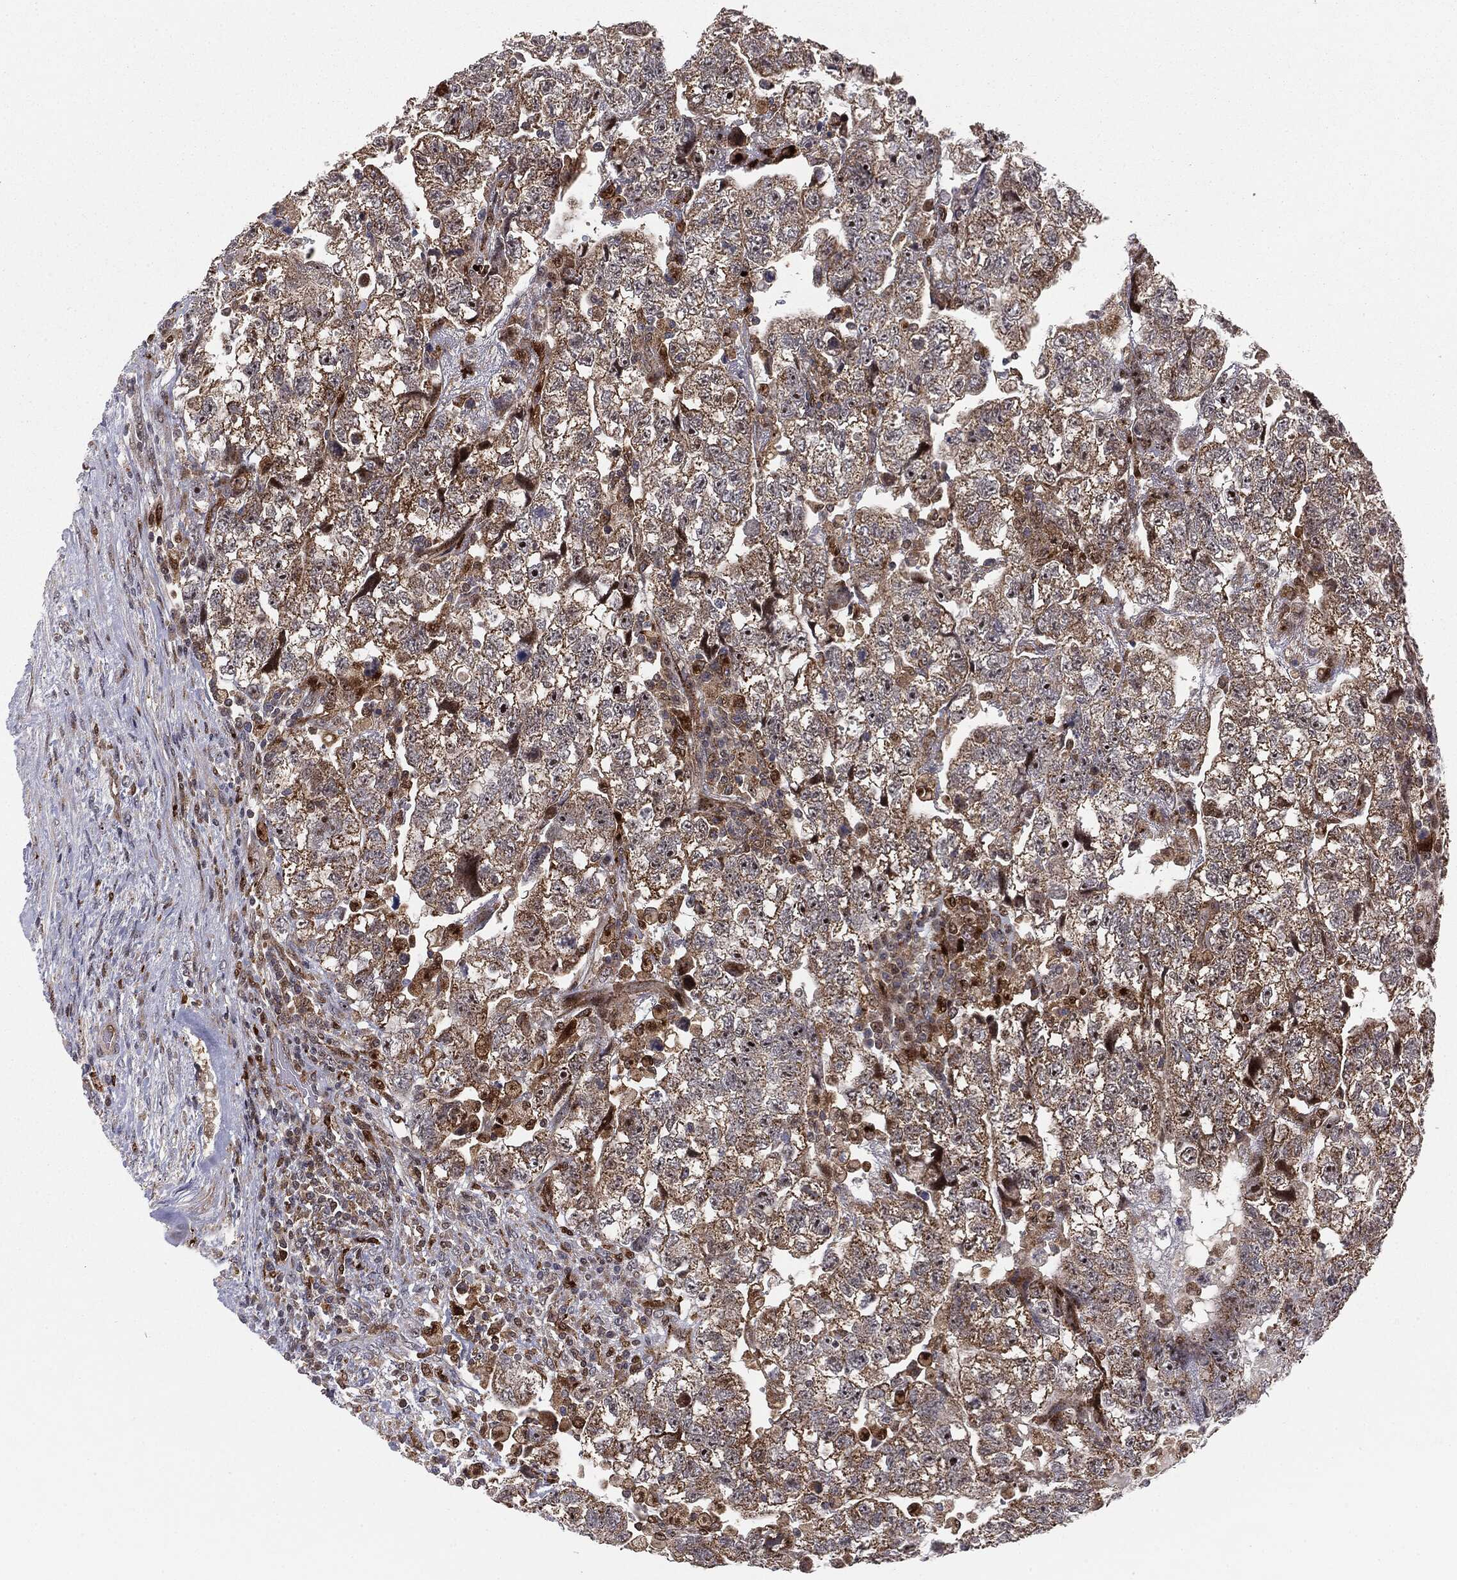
{"staining": {"intensity": "moderate", "quantity": "25%-75%", "location": "cytoplasmic/membranous,nuclear"}, "tissue": "testis cancer", "cell_type": "Tumor cells", "image_type": "cancer", "snomed": [{"axis": "morphology", "description": "Normal tissue, NOS"}, {"axis": "morphology", "description": "Carcinoma, Embryonal, NOS"}, {"axis": "topography", "description": "Testis"}], "caption": "This image demonstrates testis cancer stained with immunohistochemistry (IHC) to label a protein in brown. The cytoplasmic/membranous and nuclear of tumor cells show moderate positivity for the protein. Nuclei are counter-stained blue.", "gene": "PTEN", "patient": {"sex": "male", "age": 36}}